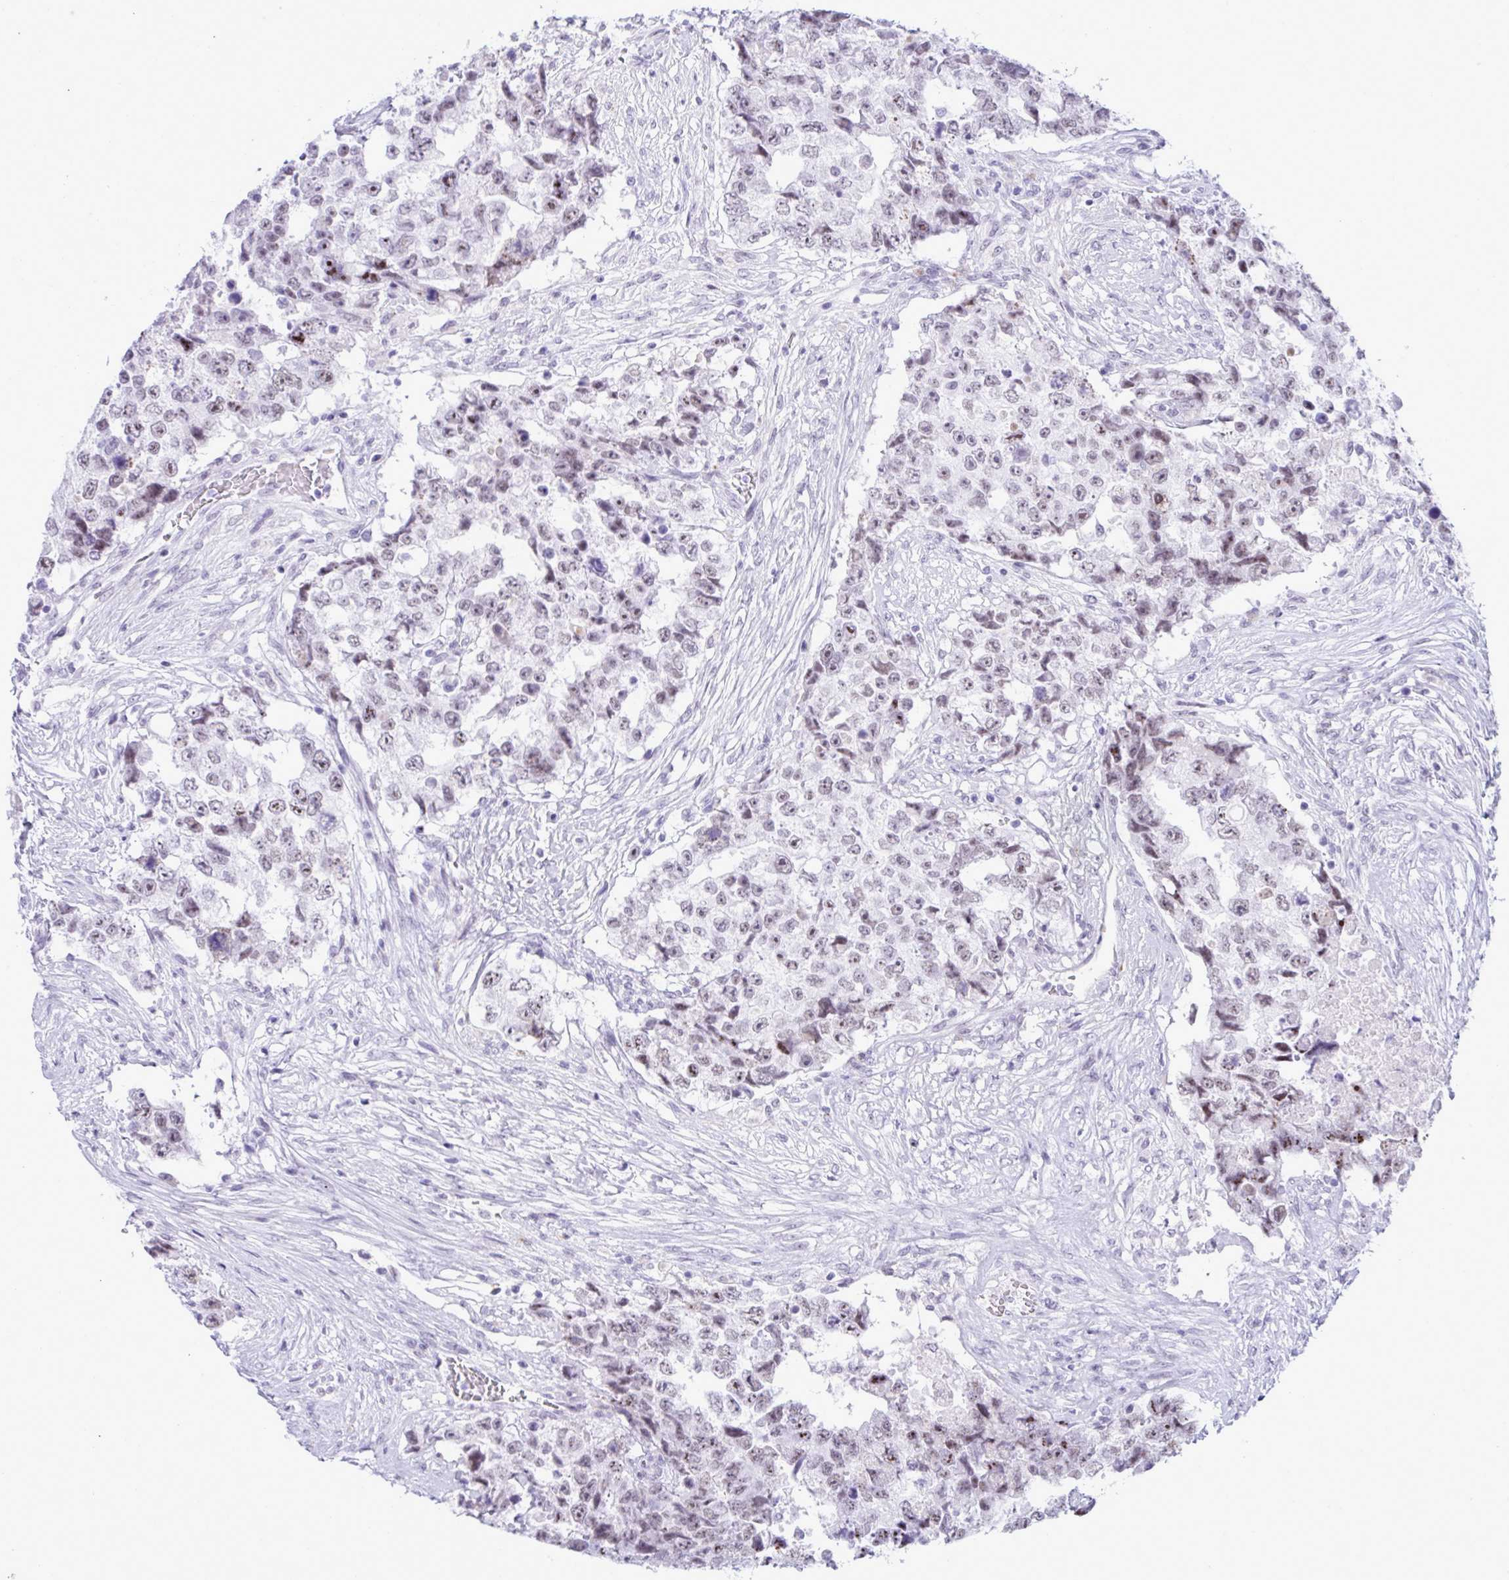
{"staining": {"intensity": "moderate", "quantity": "25%-75%", "location": "nuclear"}, "tissue": "testis cancer", "cell_type": "Tumor cells", "image_type": "cancer", "snomed": [{"axis": "morphology", "description": "Carcinoma, Embryonal, NOS"}, {"axis": "topography", "description": "Testis"}], "caption": "Immunohistochemistry (DAB) staining of human embryonal carcinoma (testis) reveals moderate nuclear protein positivity in approximately 25%-75% of tumor cells.", "gene": "ELN", "patient": {"sex": "male", "age": 24}}